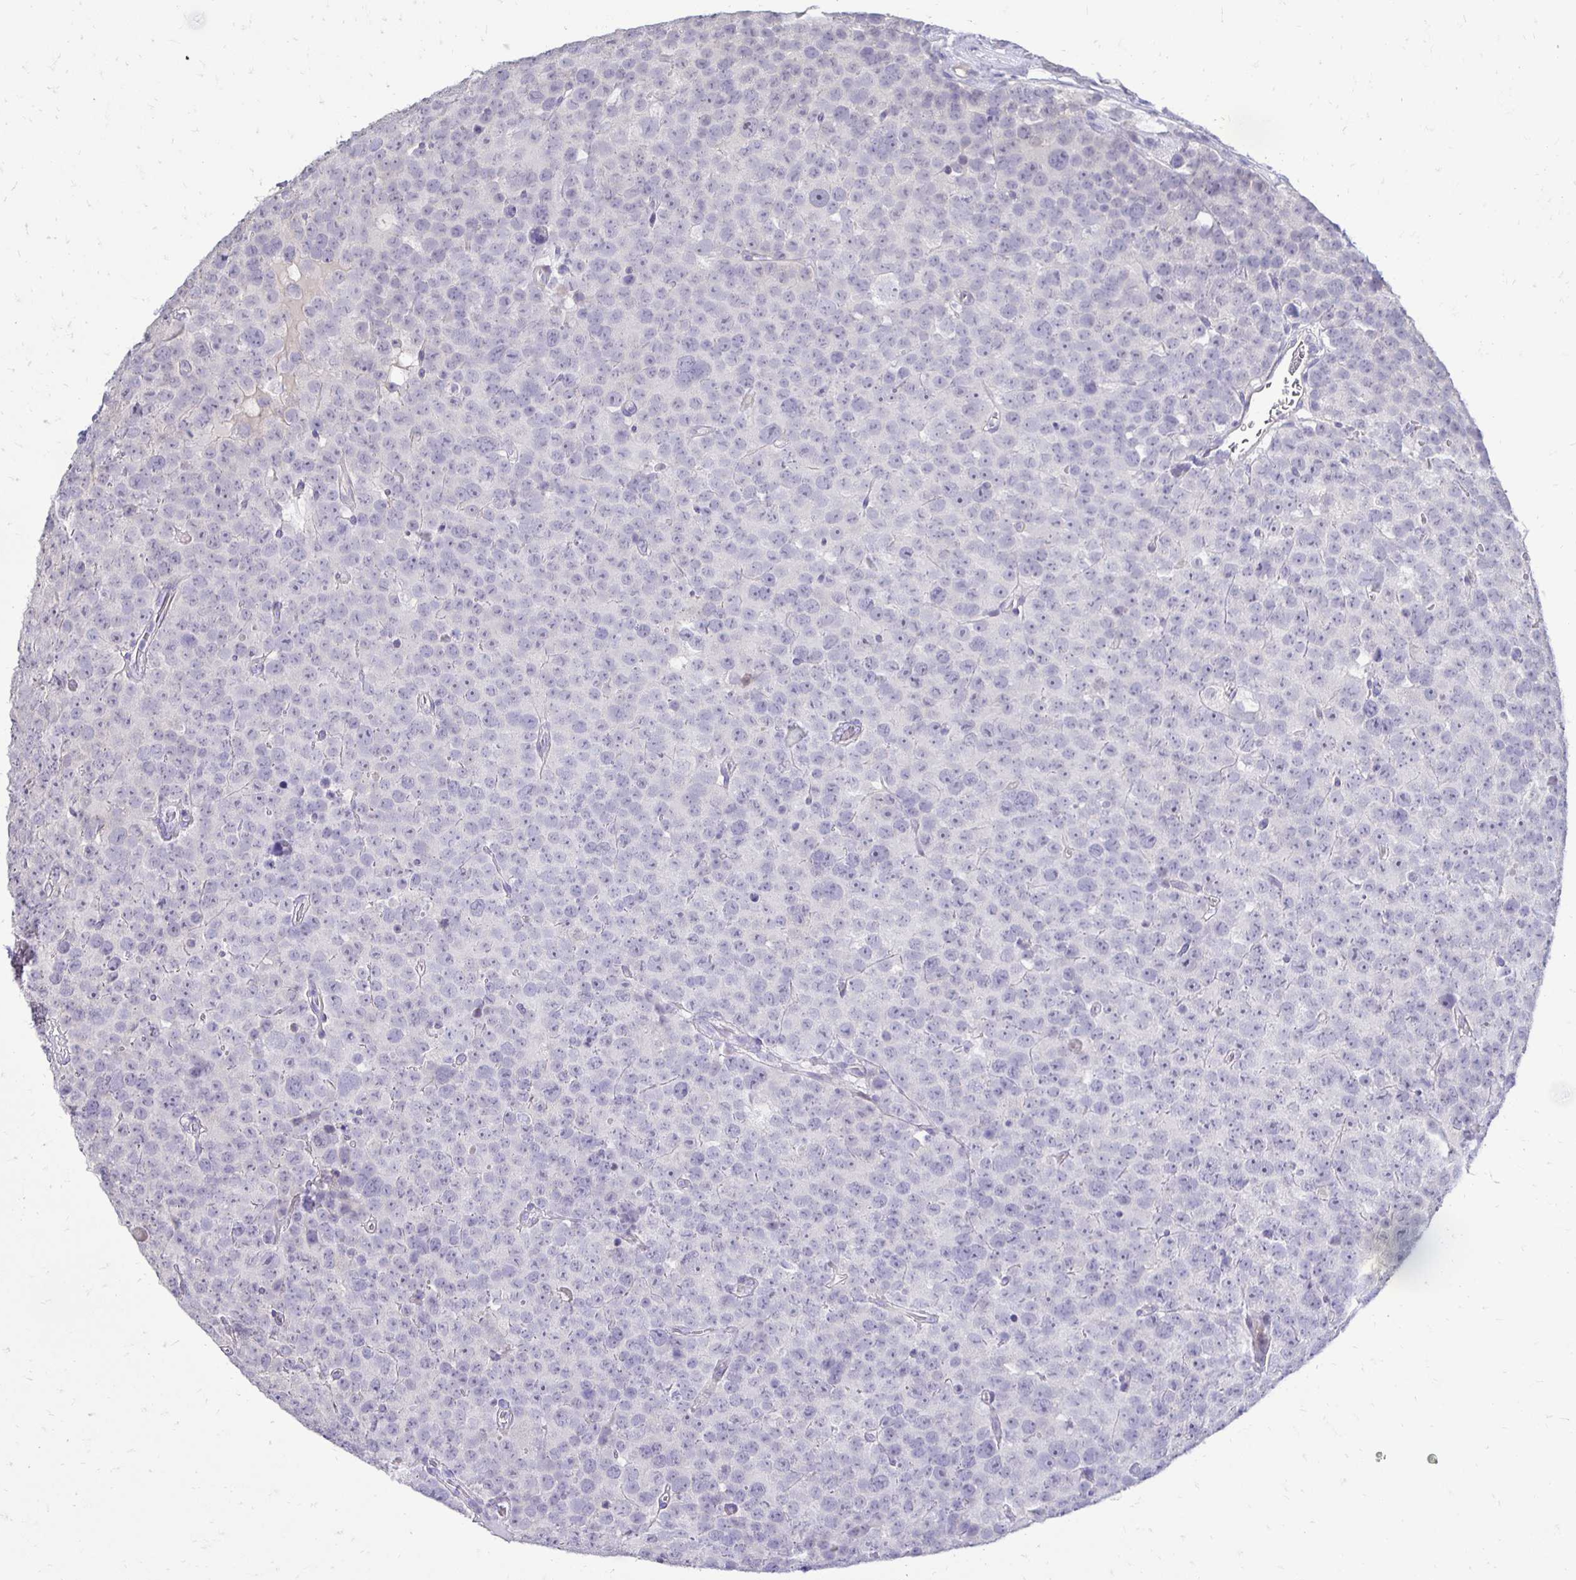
{"staining": {"intensity": "negative", "quantity": "none", "location": "none"}, "tissue": "testis cancer", "cell_type": "Tumor cells", "image_type": "cancer", "snomed": [{"axis": "morphology", "description": "Seminoma, NOS"}, {"axis": "topography", "description": "Testis"}], "caption": "High magnification brightfield microscopy of testis cancer (seminoma) stained with DAB (brown) and counterstained with hematoxylin (blue): tumor cells show no significant expression.", "gene": "GAS2", "patient": {"sex": "male", "age": 71}}